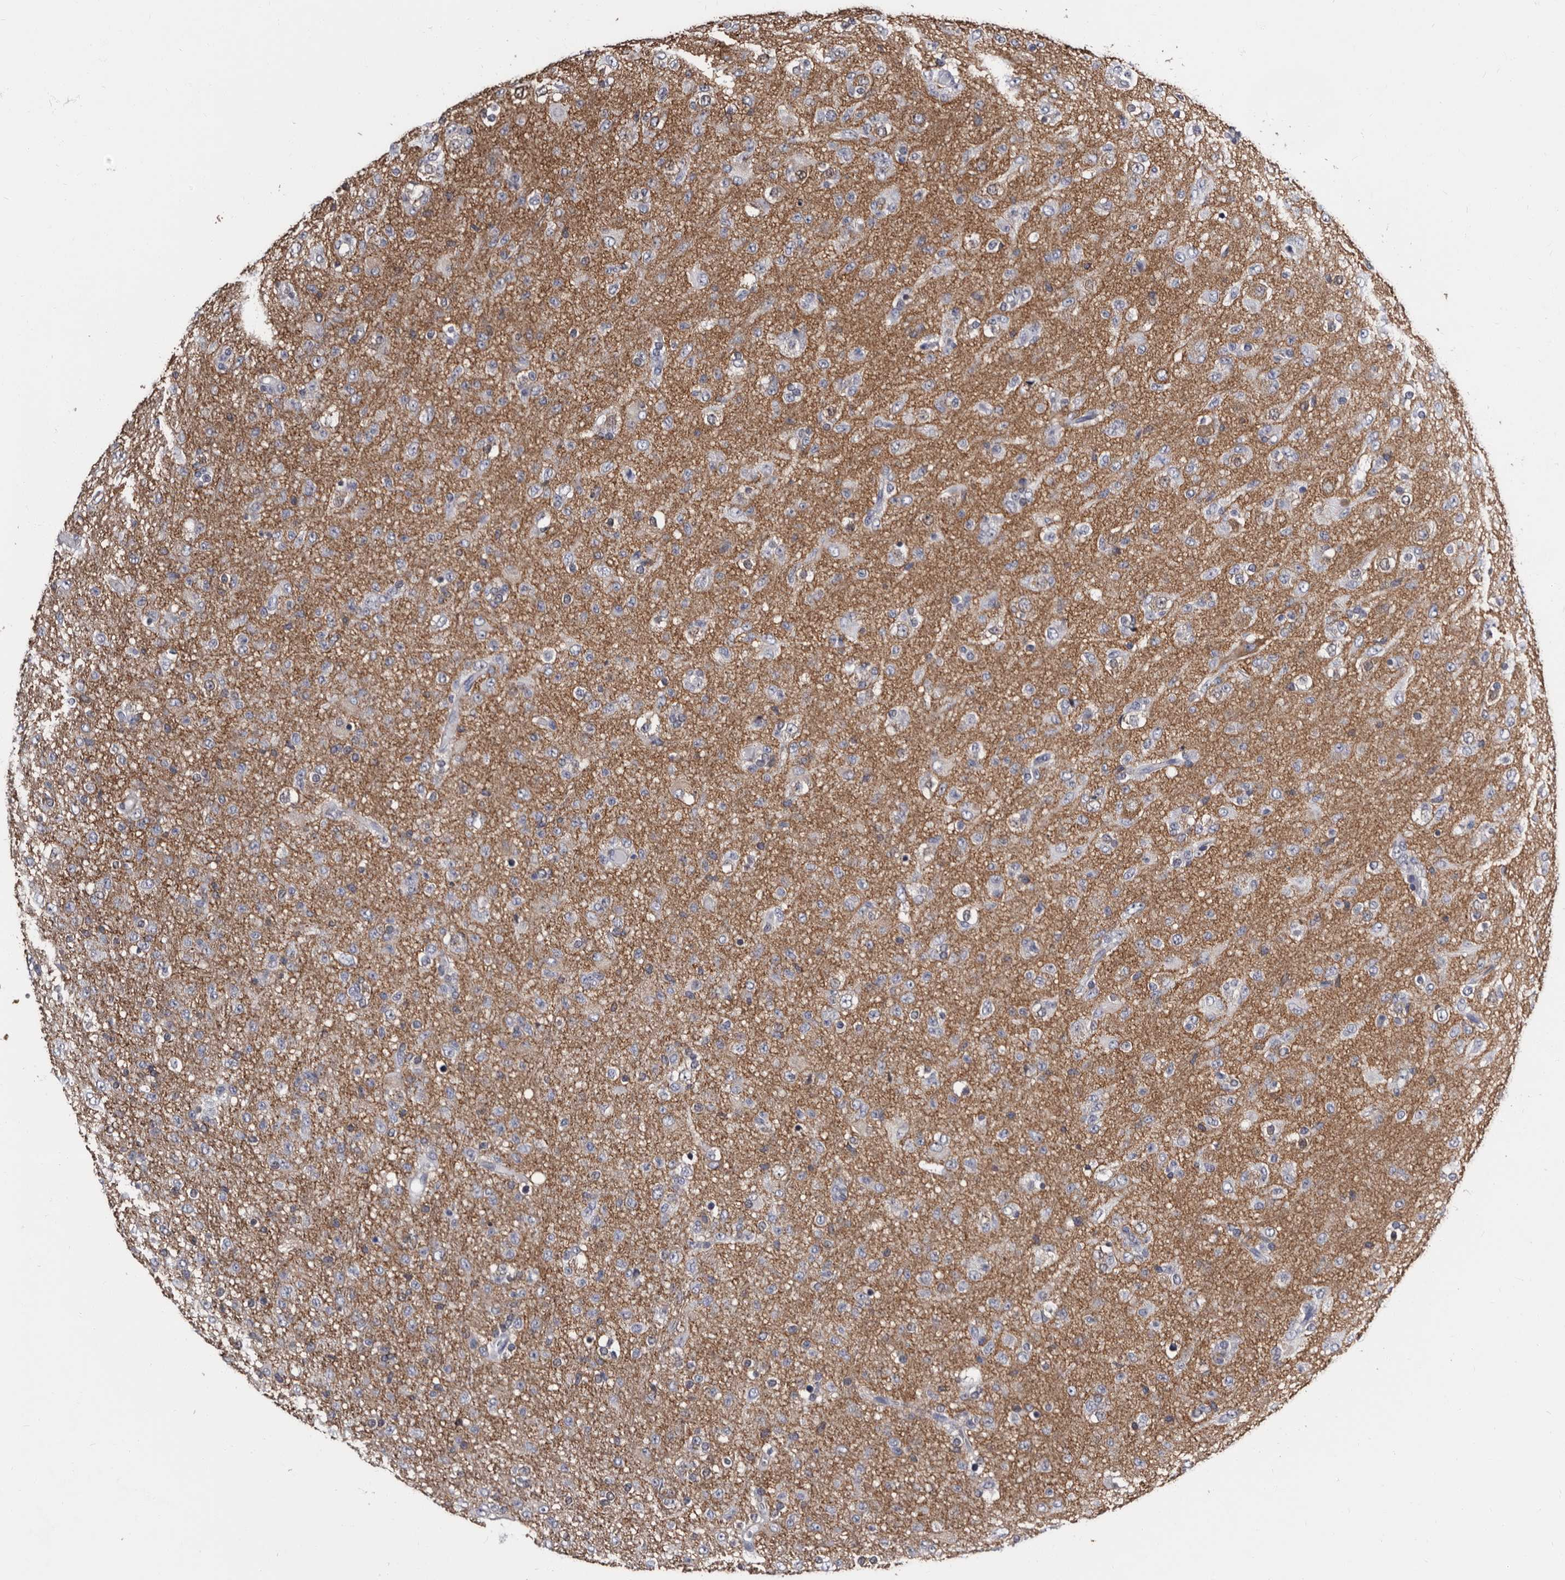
{"staining": {"intensity": "negative", "quantity": "none", "location": "none"}, "tissue": "glioma", "cell_type": "Tumor cells", "image_type": "cancer", "snomed": [{"axis": "morphology", "description": "Glioma, malignant, Low grade"}, {"axis": "topography", "description": "Brain"}], "caption": "Tumor cells show no significant protein staining in glioma.", "gene": "EPB41L3", "patient": {"sex": "male", "age": 65}}